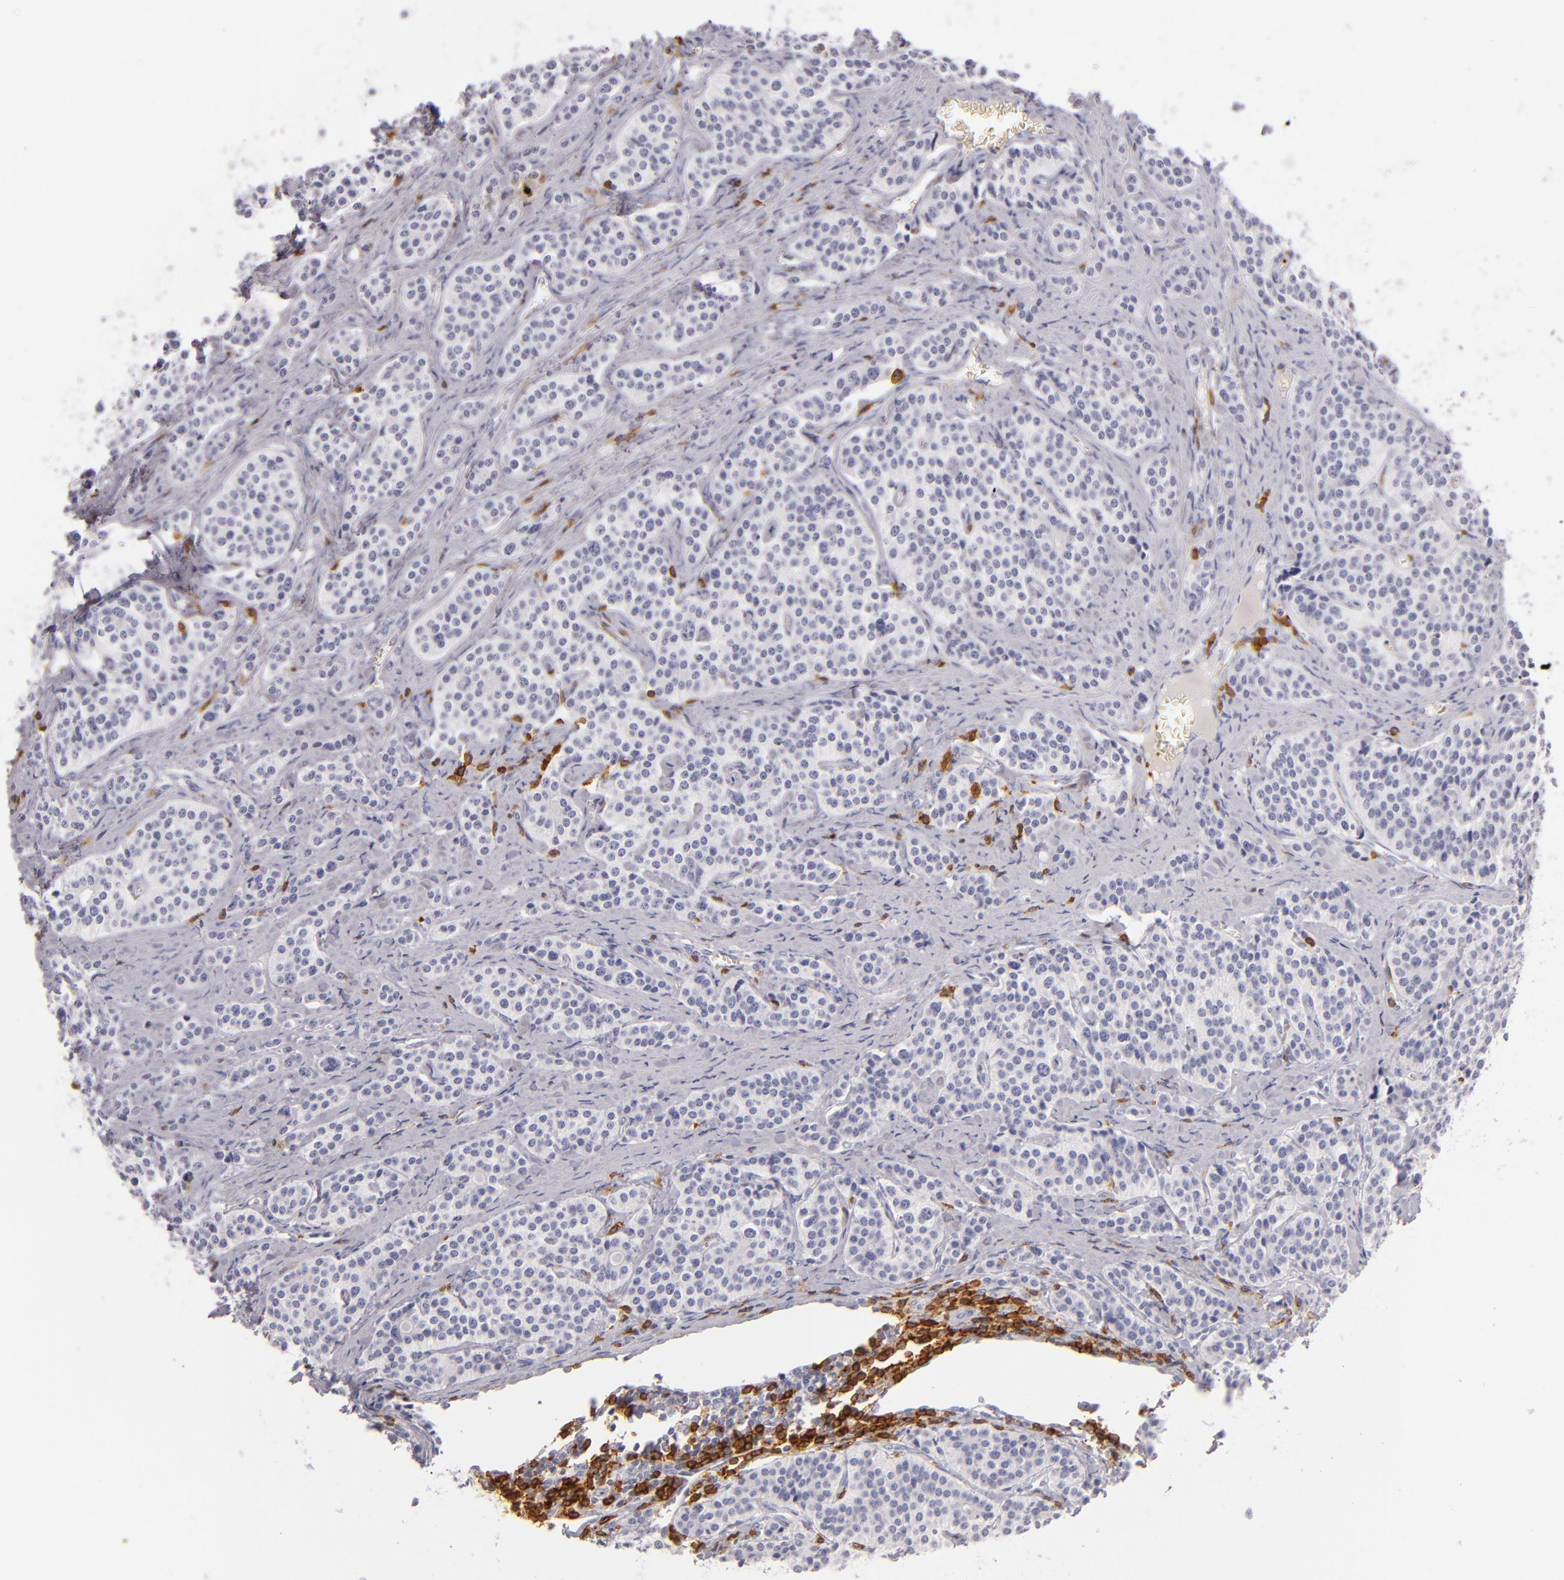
{"staining": {"intensity": "negative", "quantity": "none", "location": "none"}, "tissue": "carcinoid", "cell_type": "Tumor cells", "image_type": "cancer", "snomed": [{"axis": "morphology", "description": "Carcinoid, malignant, NOS"}, {"axis": "topography", "description": "Small intestine"}], "caption": "Tumor cells are negative for brown protein staining in malignant carcinoid. (Immunohistochemistry, brightfield microscopy, high magnification).", "gene": "LAT", "patient": {"sex": "male", "age": 63}}